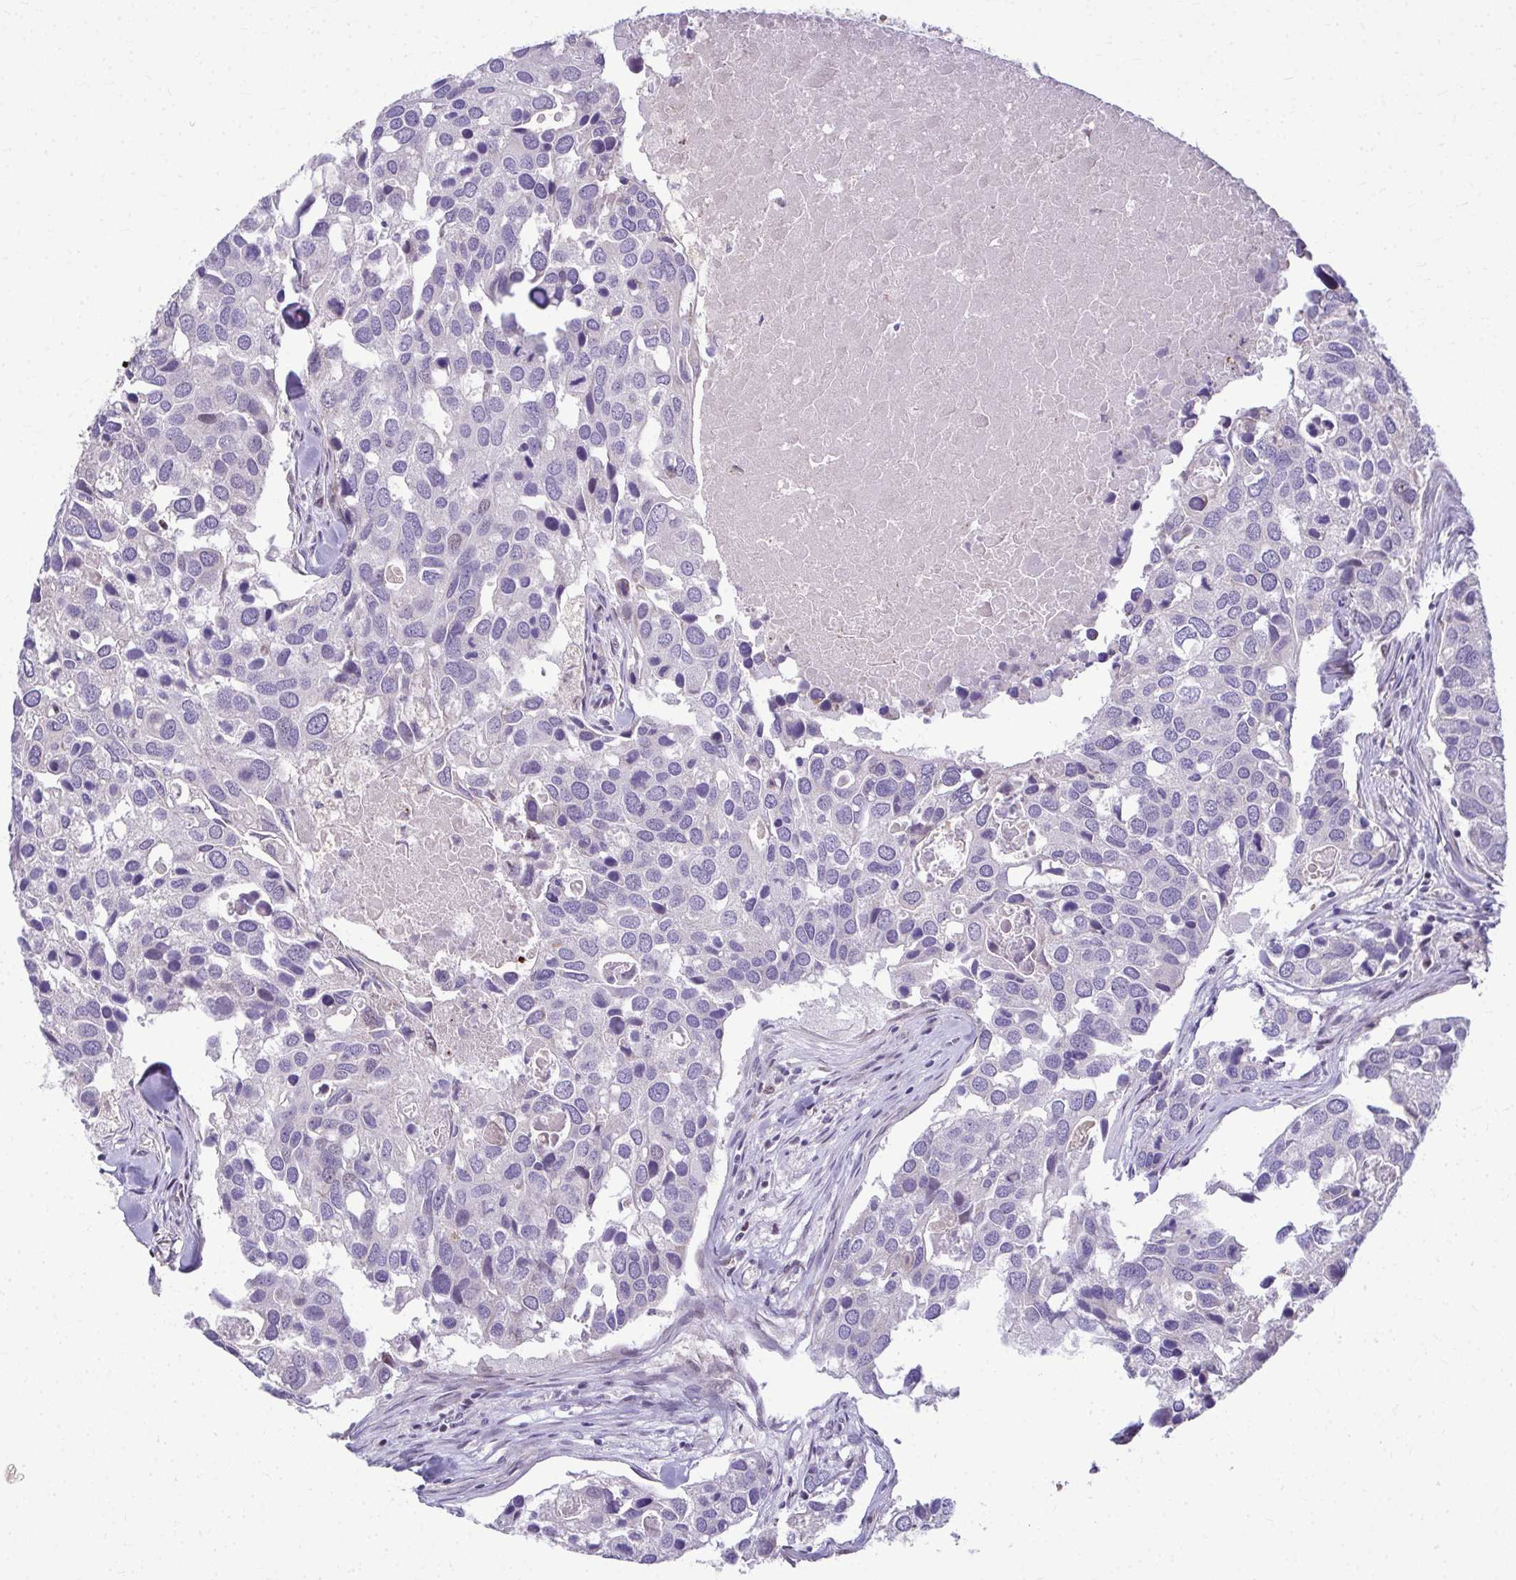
{"staining": {"intensity": "negative", "quantity": "none", "location": "none"}, "tissue": "breast cancer", "cell_type": "Tumor cells", "image_type": "cancer", "snomed": [{"axis": "morphology", "description": "Duct carcinoma"}, {"axis": "topography", "description": "Breast"}], "caption": "Immunohistochemistry image of neoplastic tissue: human breast cancer stained with DAB shows no significant protein positivity in tumor cells. (DAB IHC with hematoxylin counter stain).", "gene": "ODF1", "patient": {"sex": "female", "age": 83}}